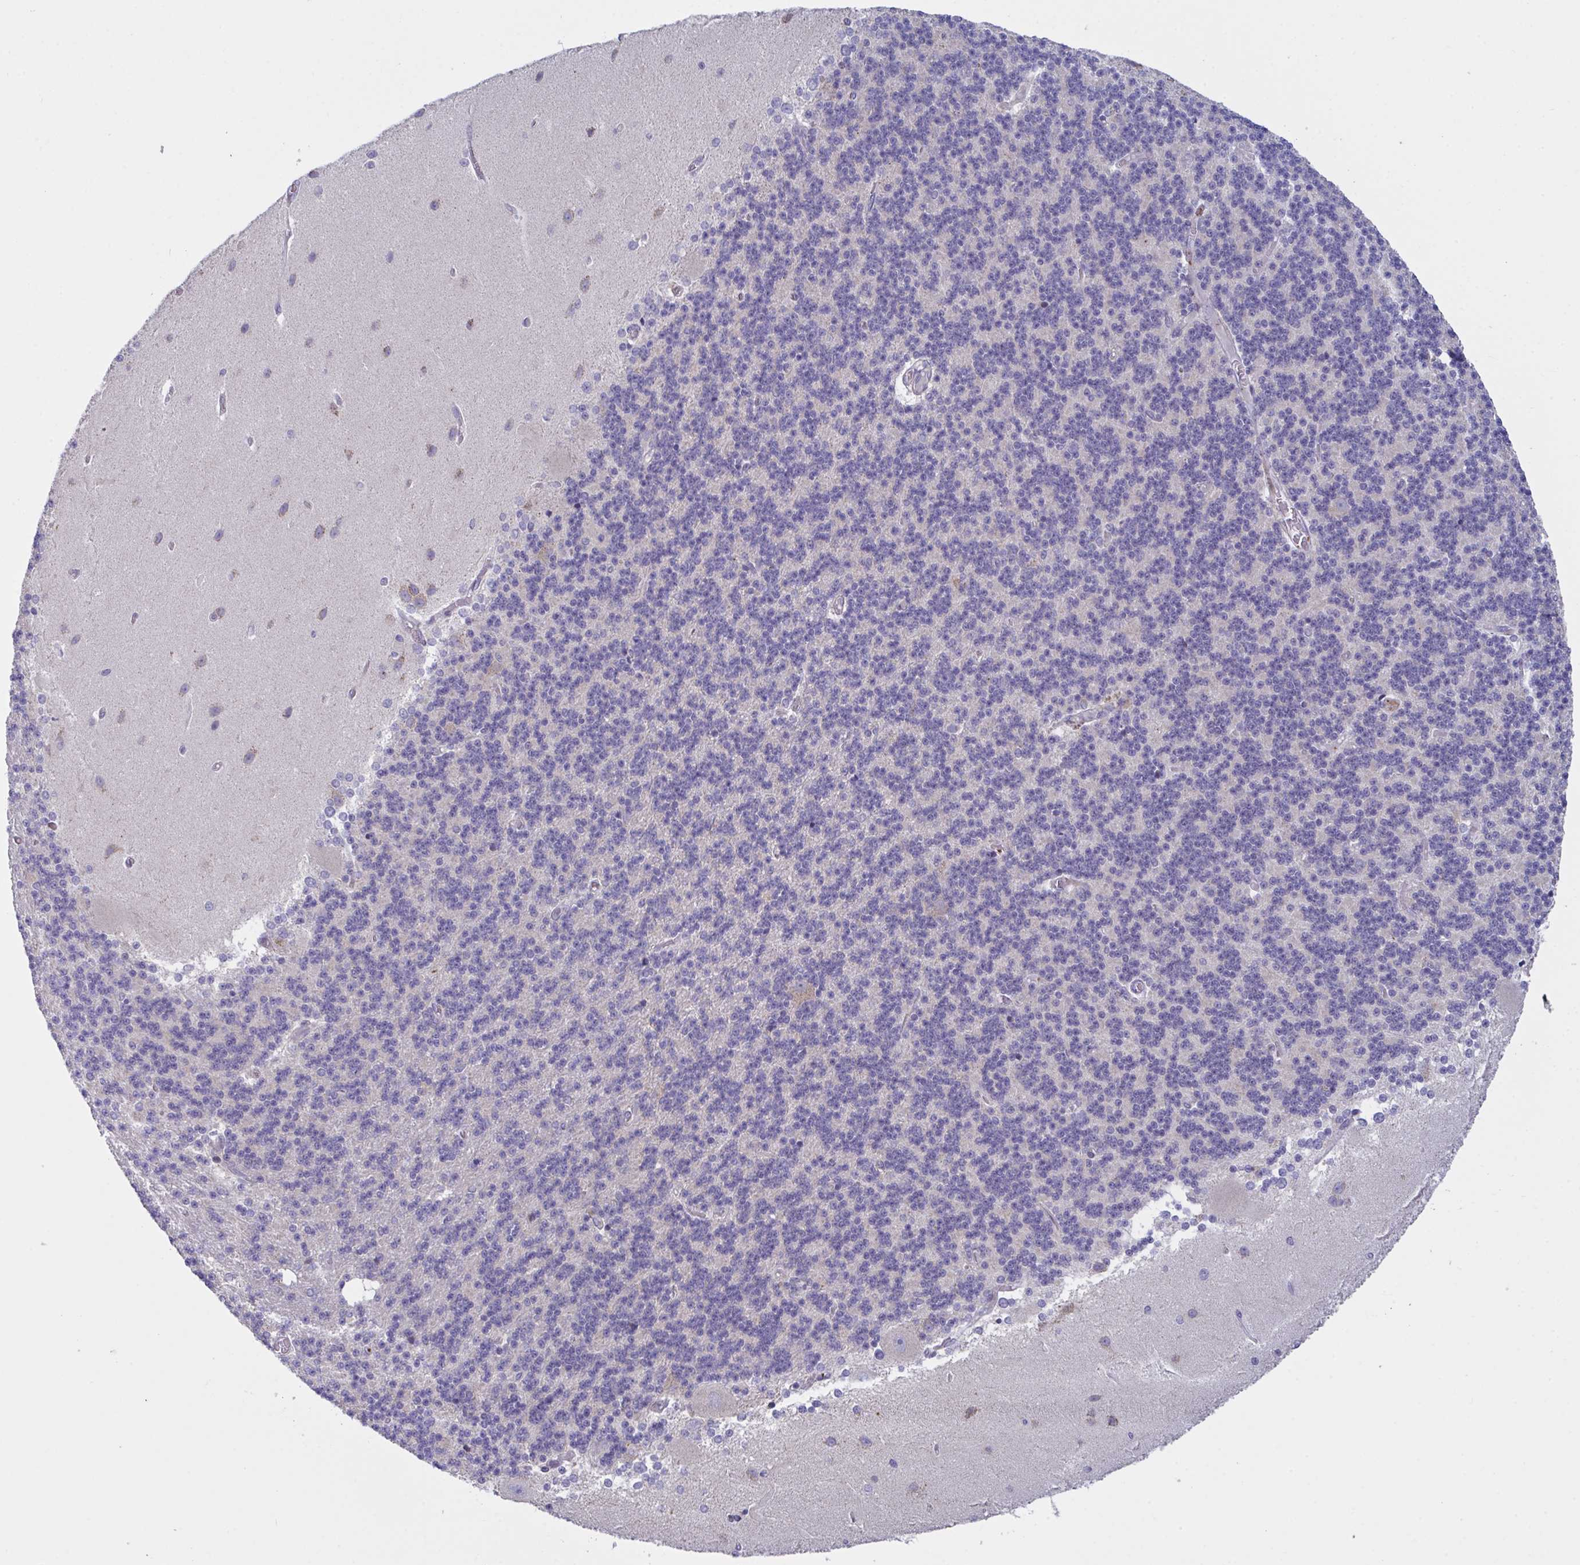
{"staining": {"intensity": "negative", "quantity": "none", "location": "none"}, "tissue": "cerebellum", "cell_type": "Cells in granular layer", "image_type": "normal", "snomed": [{"axis": "morphology", "description": "Normal tissue, NOS"}, {"axis": "topography", "description": "Cerebellum"}], "caption": "Human cerebellum stained for a protein using IHC displays no expression in cells in granular layer.", "gene": "MRPS2", "patient": {"sex": "female", "age": 54}}